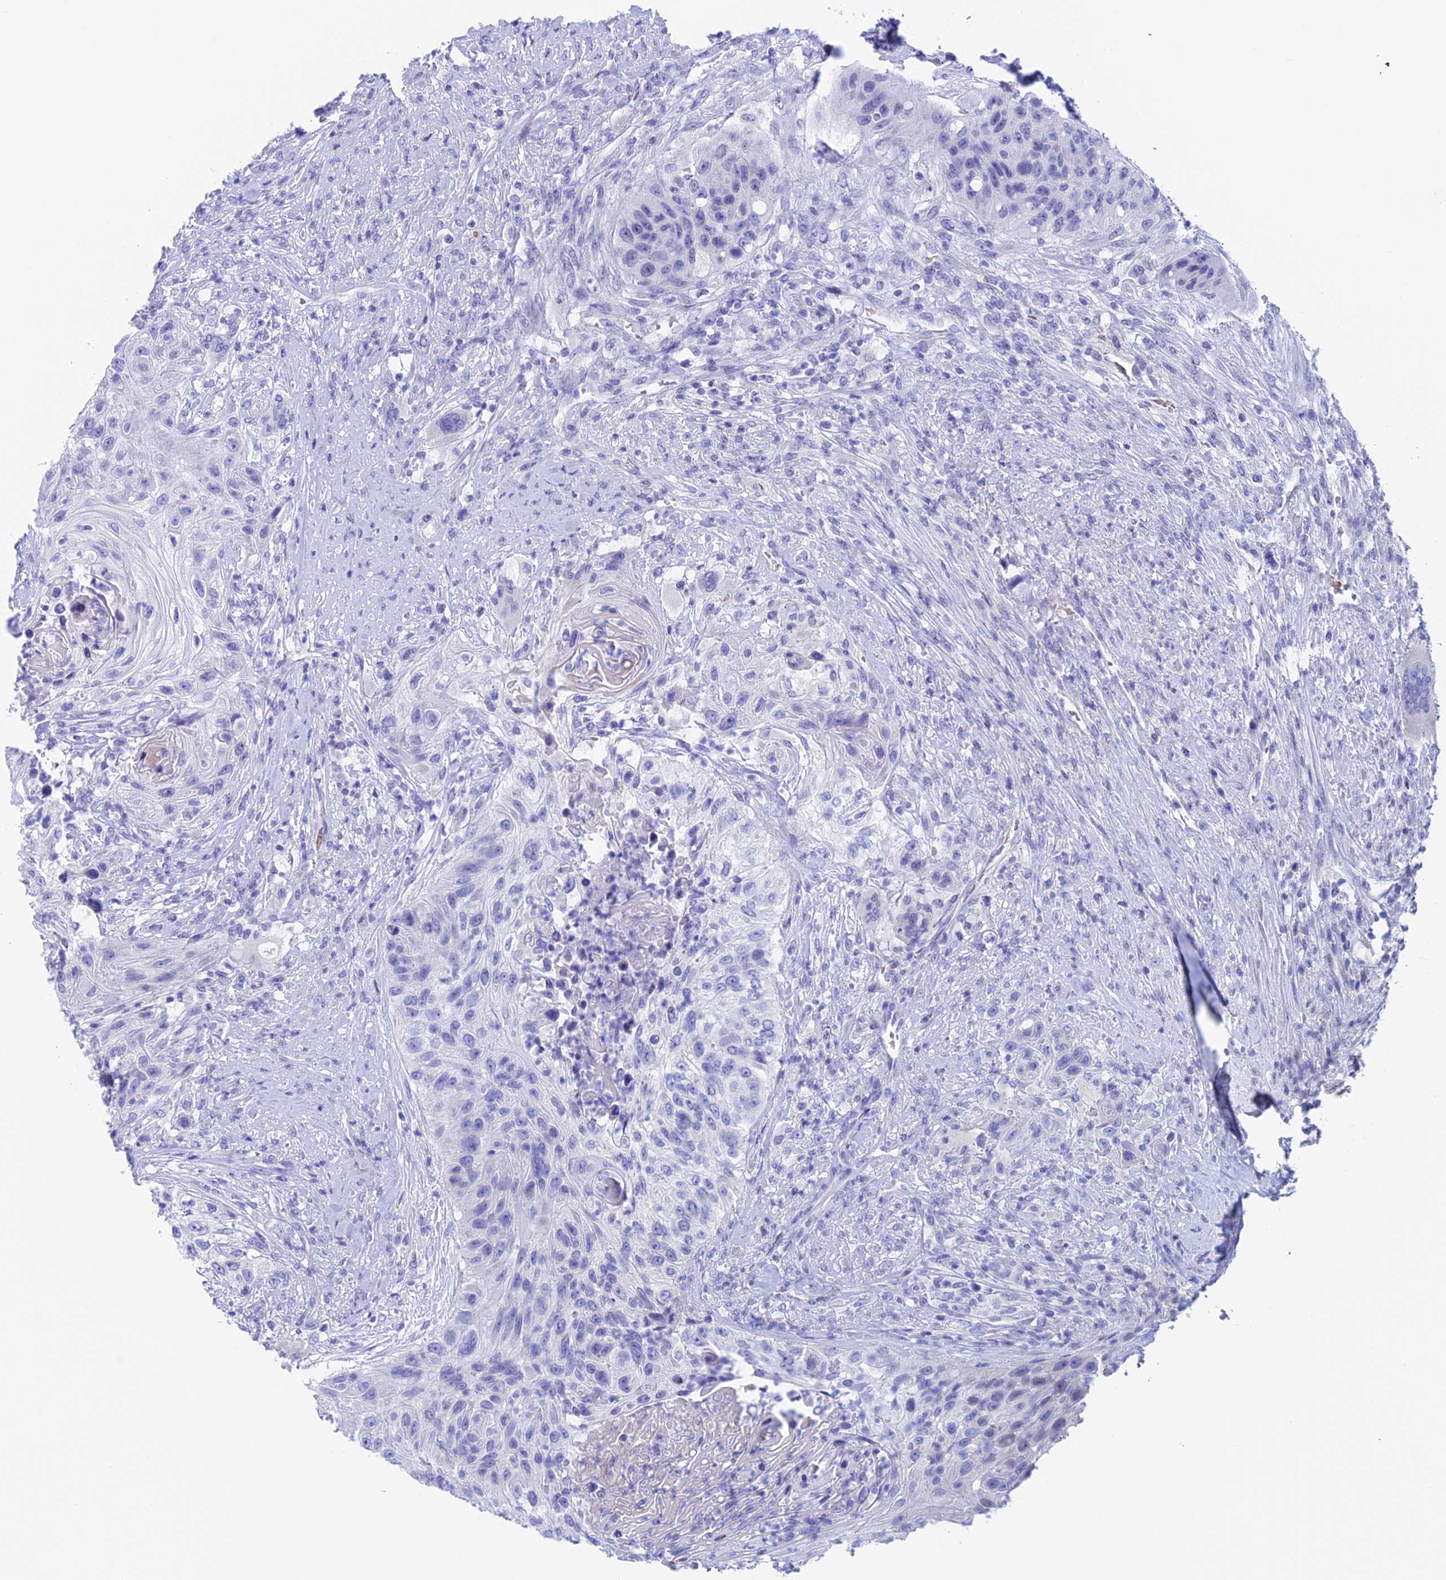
{"staining": {"intensity": "negative", "quantity": "none", "location": "none"}, "tissue": "urothelial cancer", "cell_type": "Tumor cells", "image_type": "cancer", "snomed": [{"axis": "morphology", "description": "Urothelial carcinoma, High grade"}, {"axis": "topography", "description": "Urinary bladder"}], "caption": "High power microscopy micrograph of an IHC image of urothelial carcinoma (high-grade), revealing no significant expression in tumor cells.", "gene": "PSMC3IP", "patient": {"sex": "female", "age": 60}}